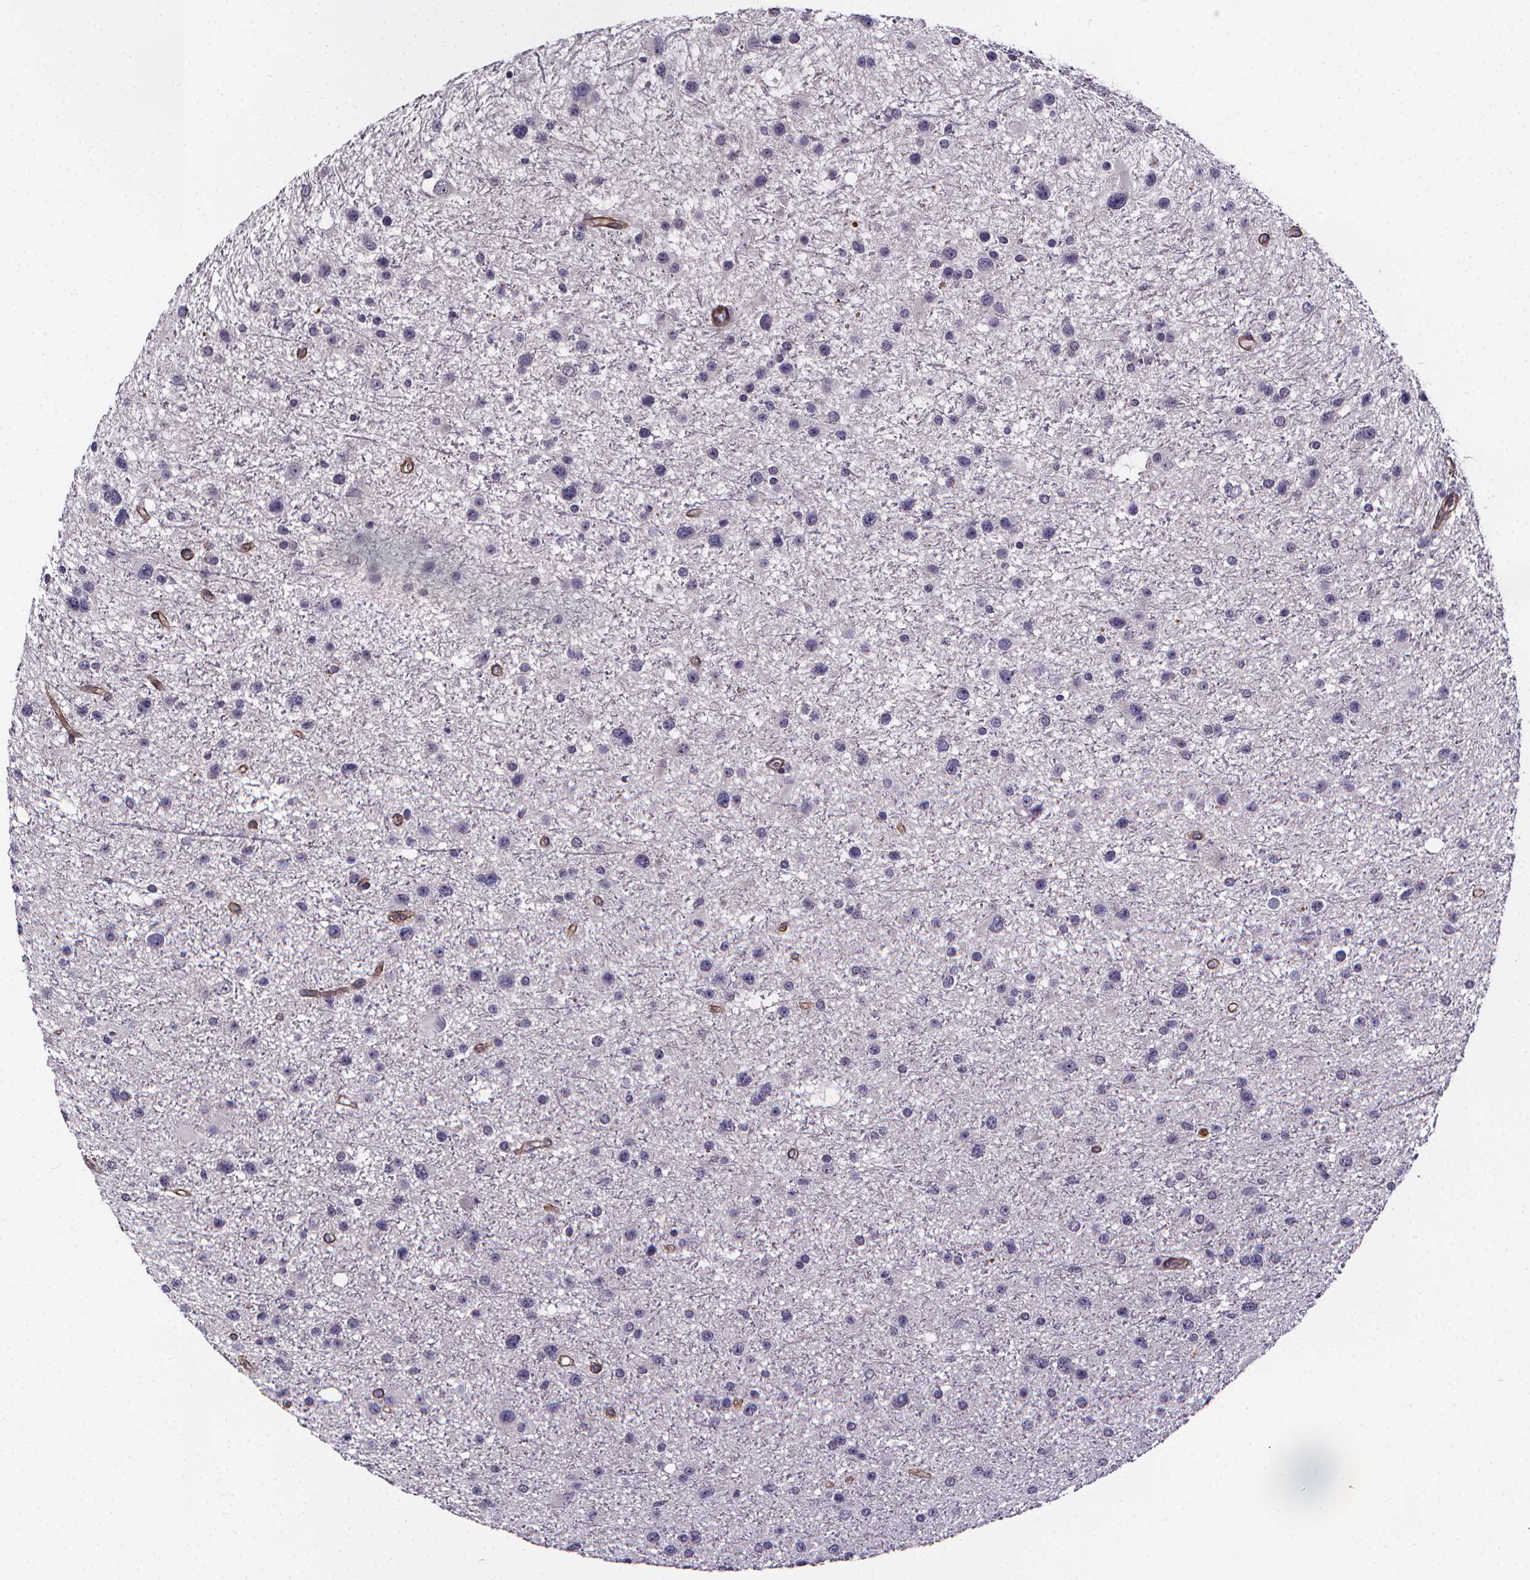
{"staining": {"intensity": "negative", "quantity": "none", "location": "none"}, "tissue": "glioma", "cell_type": "Tumor cells", "image_type": "cancer", "snomed": [{"axis": "morphology", "description": "Glioma, malignant, Low grade"}, {"axis": "topography", "description": "Brain"}], "caption": "Immunohistochemical staining of human glioma reveals no significant staining in tumor cells.", "gene": "AEBP1", "patient": {"sex": "female", "age": 32}}